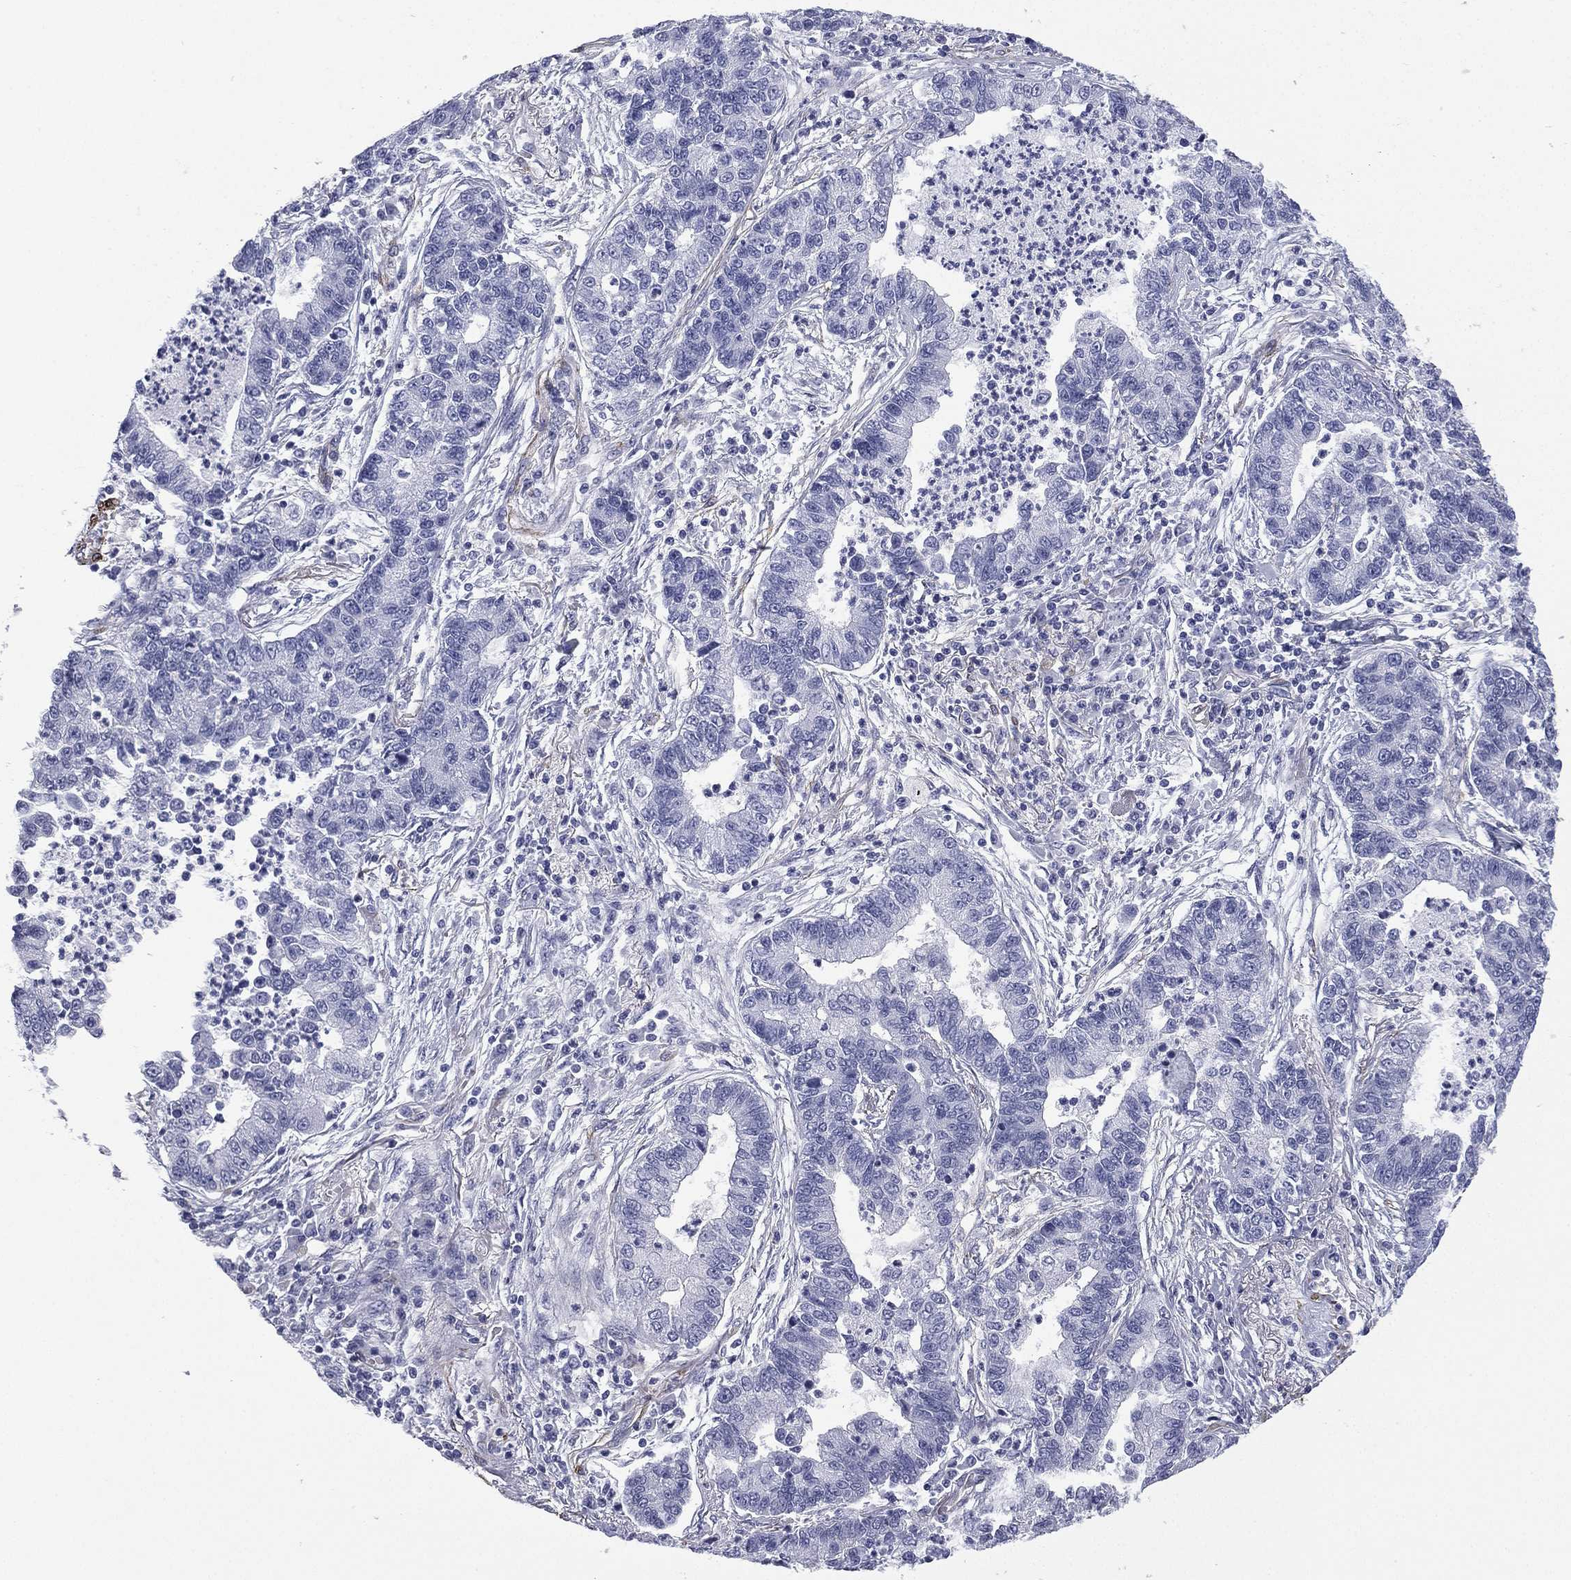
{"staining": {"intensity": "negative", "quantity": "none", "location": "none"}, "tissue": "lung cancer", "cell_type": "Tumor cells", "image_type": "cancer", "snomed": [{"axis": "morphology", "description": "Adenocarcinoma, NOS"}, {"axis": "topography", "description": "Lung"}], "caption": "Protein analysis of lung cancer shows no significant positivity in tumor cells.", "gene": "CAVIN3", "patient": {"sex": "female", "age": 57}}